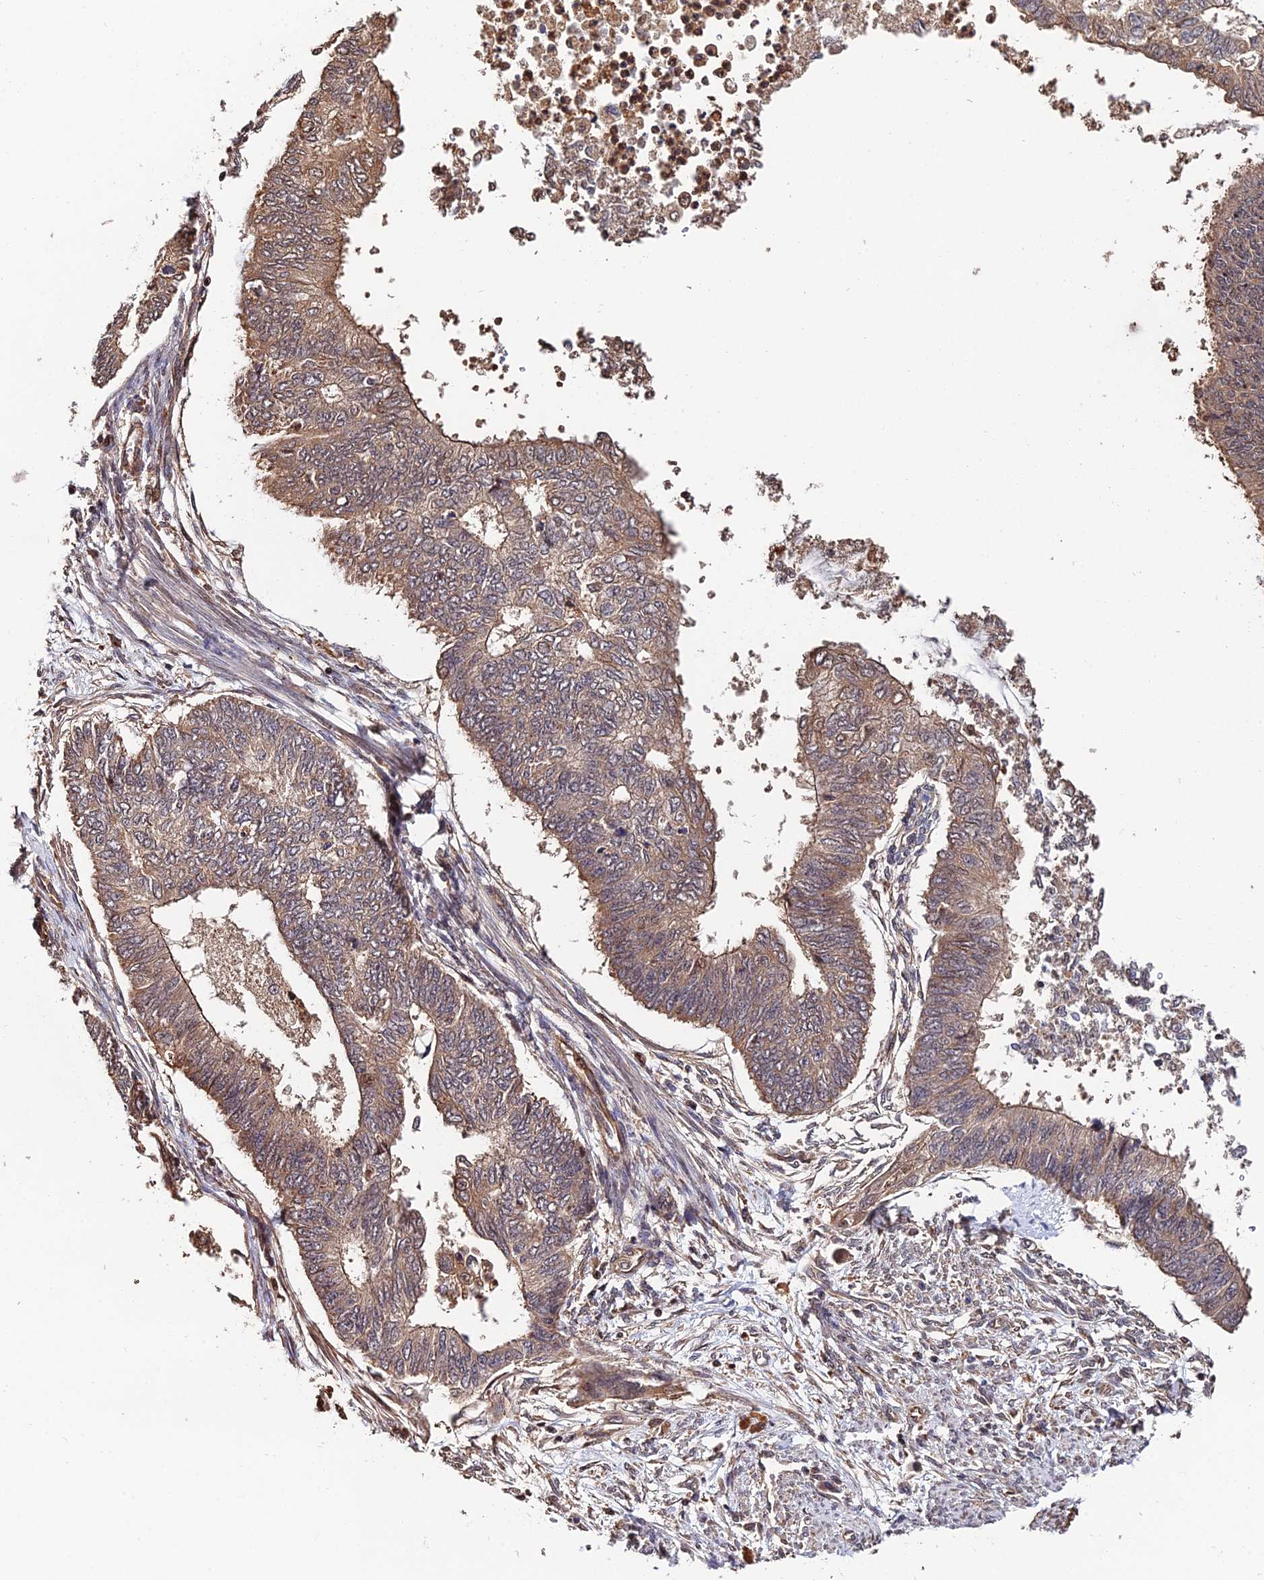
{"staining": {"intensity": "weak", "quantity": ">75%", "location": "cytoplasmic/membranous"}, "tissue": "endometrial cancer", "cell_type": "Tumor cells", "image_type": "cancer", "snomed": [{"axis": "morphology", "description": "Adenocarcinoma, NOS"}, {"axis": "topography", "description": "Endometrium"}], "caption": "Immunohistochemistry (DAB) staining of human endometrial cancer exhibits weak cytoplasmic/membranous protein staining in approximately >75% of tumor cells. (Brightfield microscopy of DAB IHC at high magnification).", "gene": "ACTR5", "patient": {"sex": "female", "age": 68}}